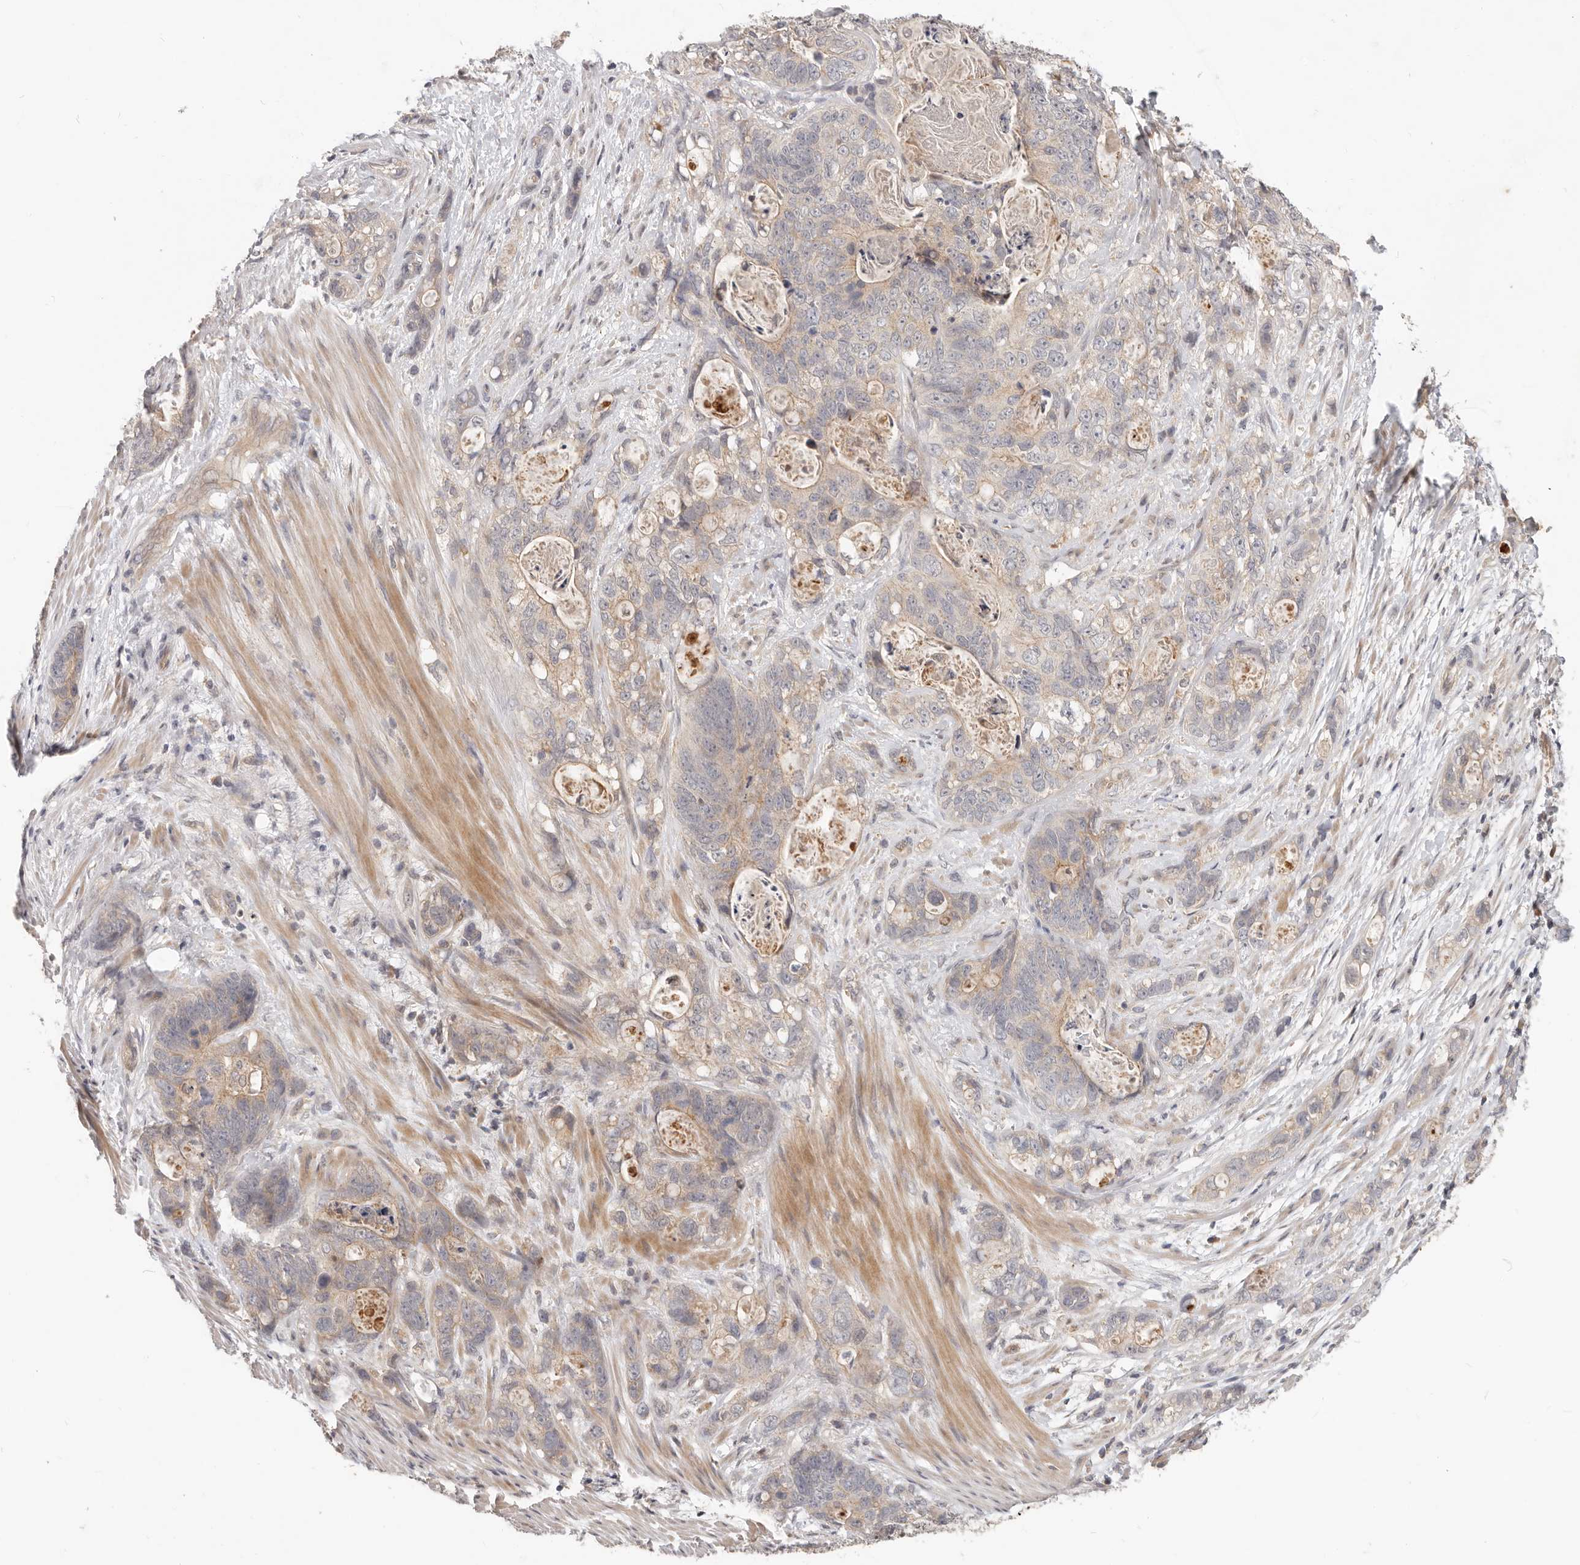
{"staining": {"intensity": "weak", "quantity": "25%-75%", "location": "cytoplasmic/membranous"}, "tissue": "stomach cancer", "cell_type": "Tumor cells", "image_type": "cancer", "snomed": [{"axis": "morphology", "description": "Normal tissue, NOS"}, {"axis": "morphology", "description": "Adenocarcinoma, NOS"}, {"axis": "topography", "description": "Stomach"}], "caption": "Weak cytoplasmic/membranous protein expression is appreciated in approximately 25%-75% of tumor cells in stomach cancer. Nuclei are stained in blue.", "gene": "USP49", "patient": {"sex": "female", "age": 89}}